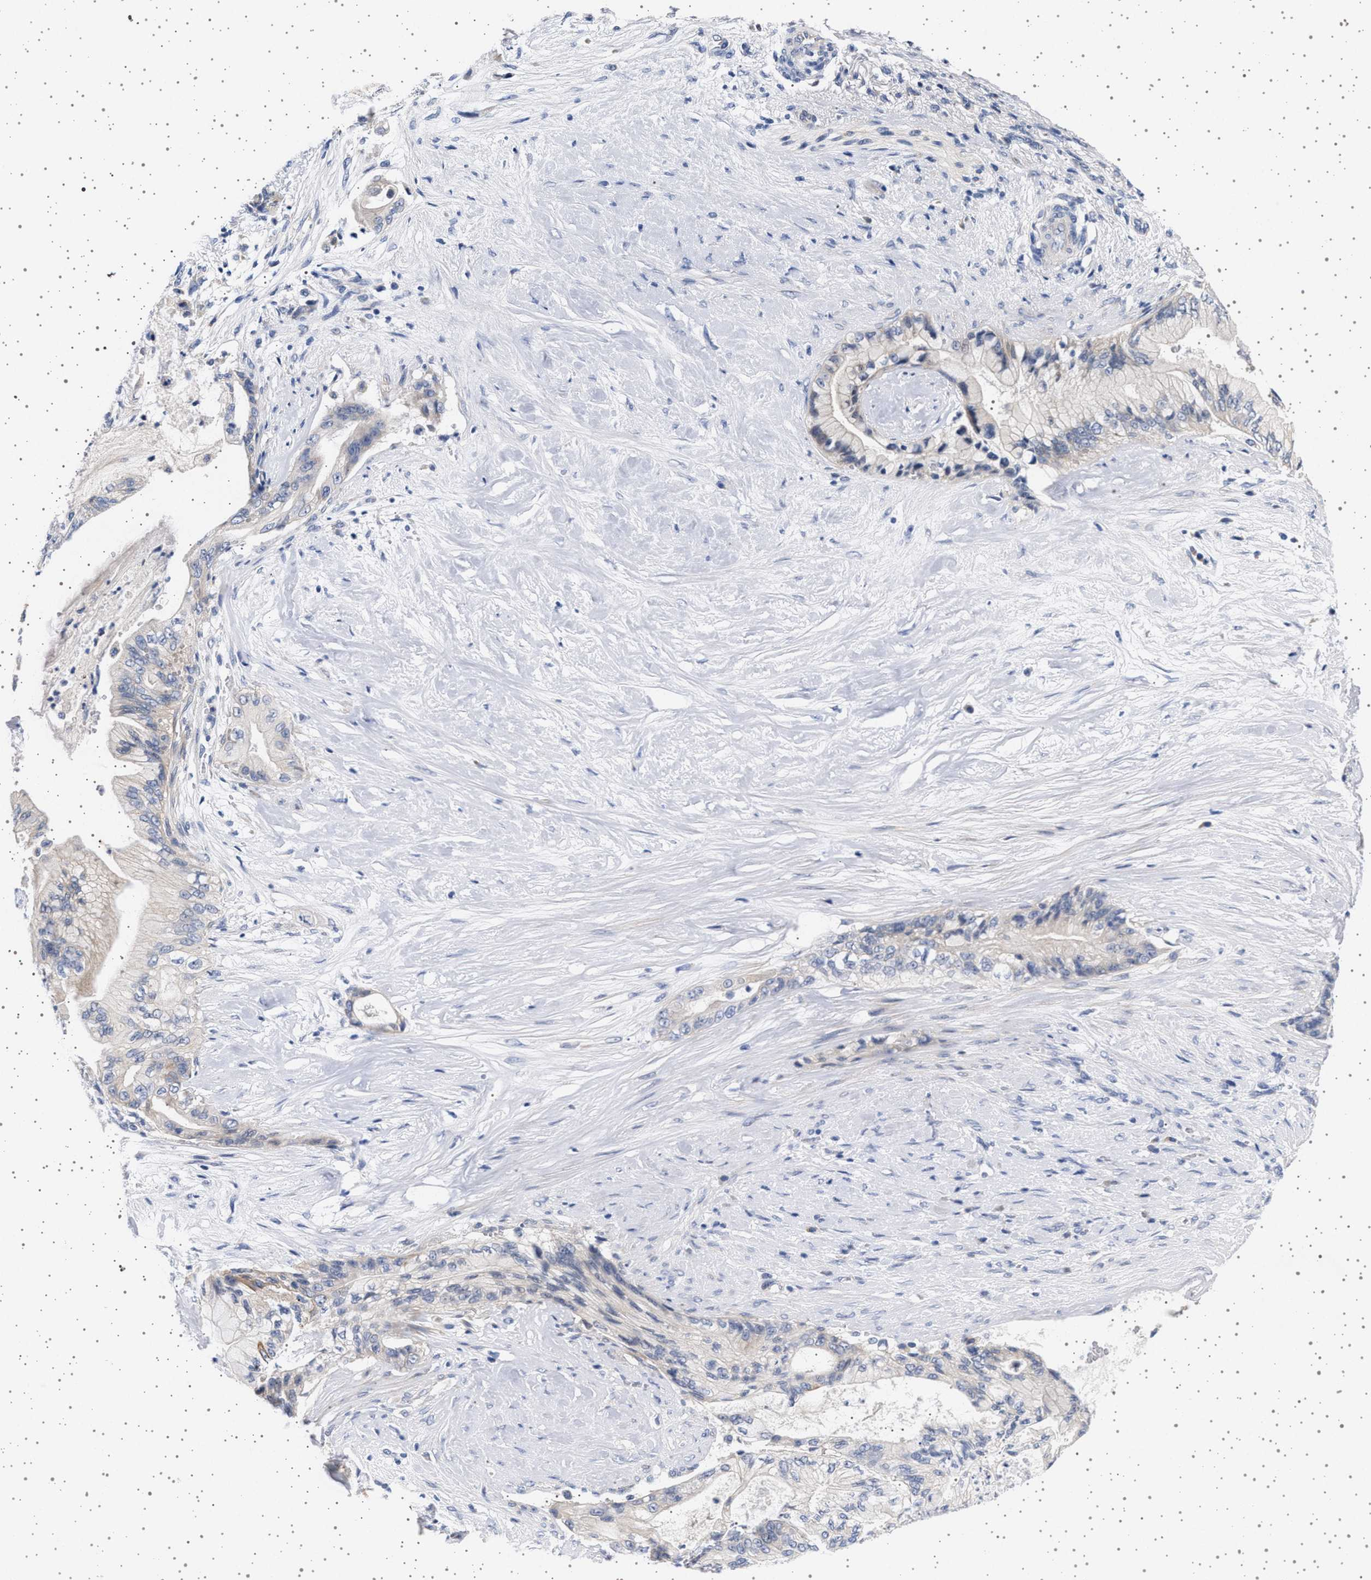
{"staining": {"intensity": "negative", "quantity": "none", "location": "none"}, "tissue": "pancreatic cancer", "cell_type": "Tumor cells", "image_type": "cancer", "snomed": [{"axis": "morphology", "description": "Adenocarcinoma, NOS"}, {"axis": "topography", "description": "Pancreas"}], "caption": "The immunohistochemistry micrograph has no significant positivity in tumor cells of pancreatic cancer (adenocarcinoma) tissue.", "gene": "TRMT10B", "patient": {"sex": "male", "age": 59}}